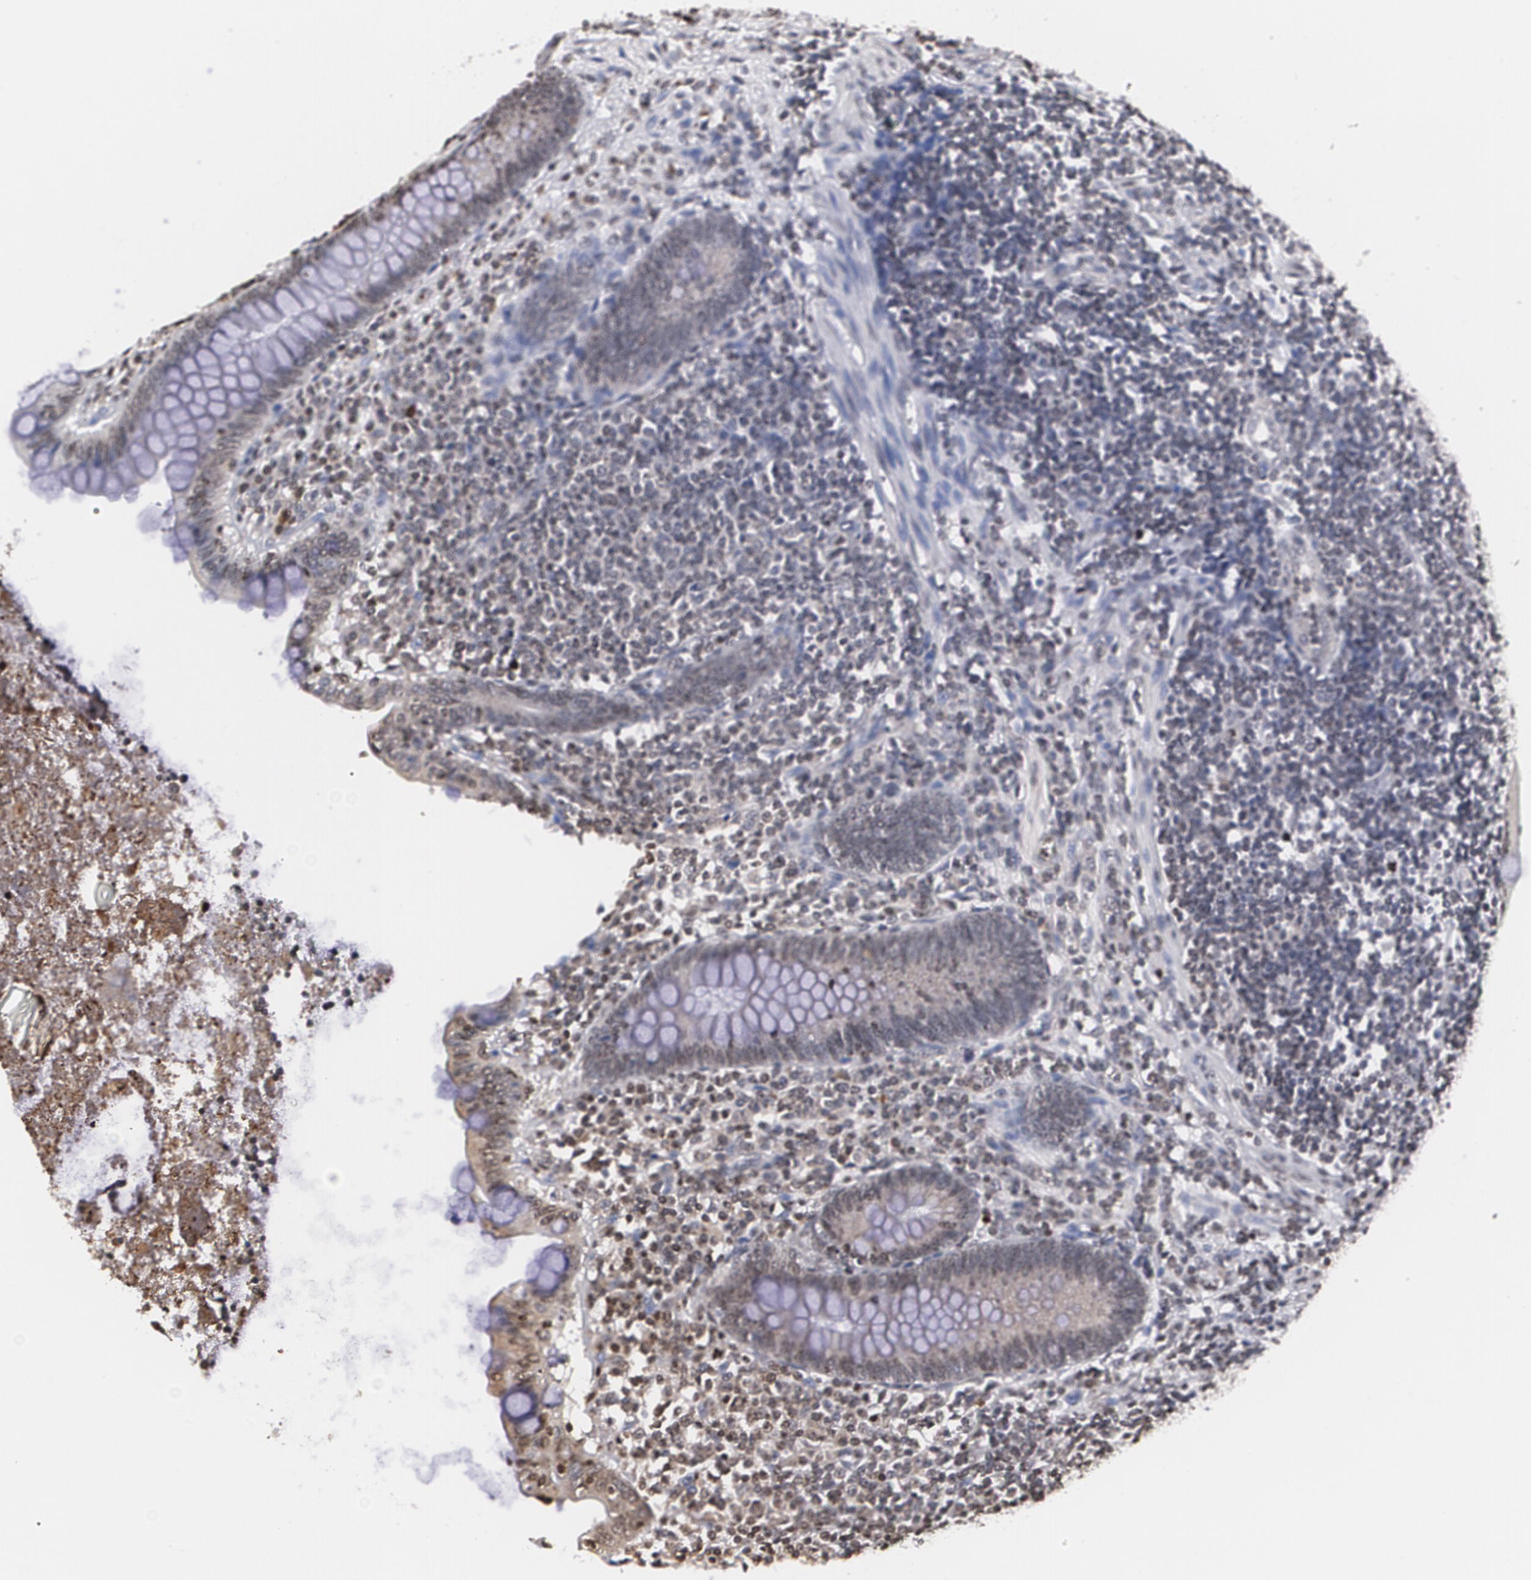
{"staining": {"intensity": "moderate", "quantity": ">75%", "location": "nuclear"}, "tissue": "appendix", "cell_type": "Glandular cells", "image_type": "normal", "snomed": [{"axis": "morphology", "description": "Normal tissue, NOS"}, {"axis": "topography", "description": "Appendix"}], "caption": "This is a histology image of immunohistochemistry (IHC) staining of unremarkable appendix, which shows moderate expression in the nuclear of glandular cells.", "gene": "MVP", "patient": {"sex": "female", "age": 66}}